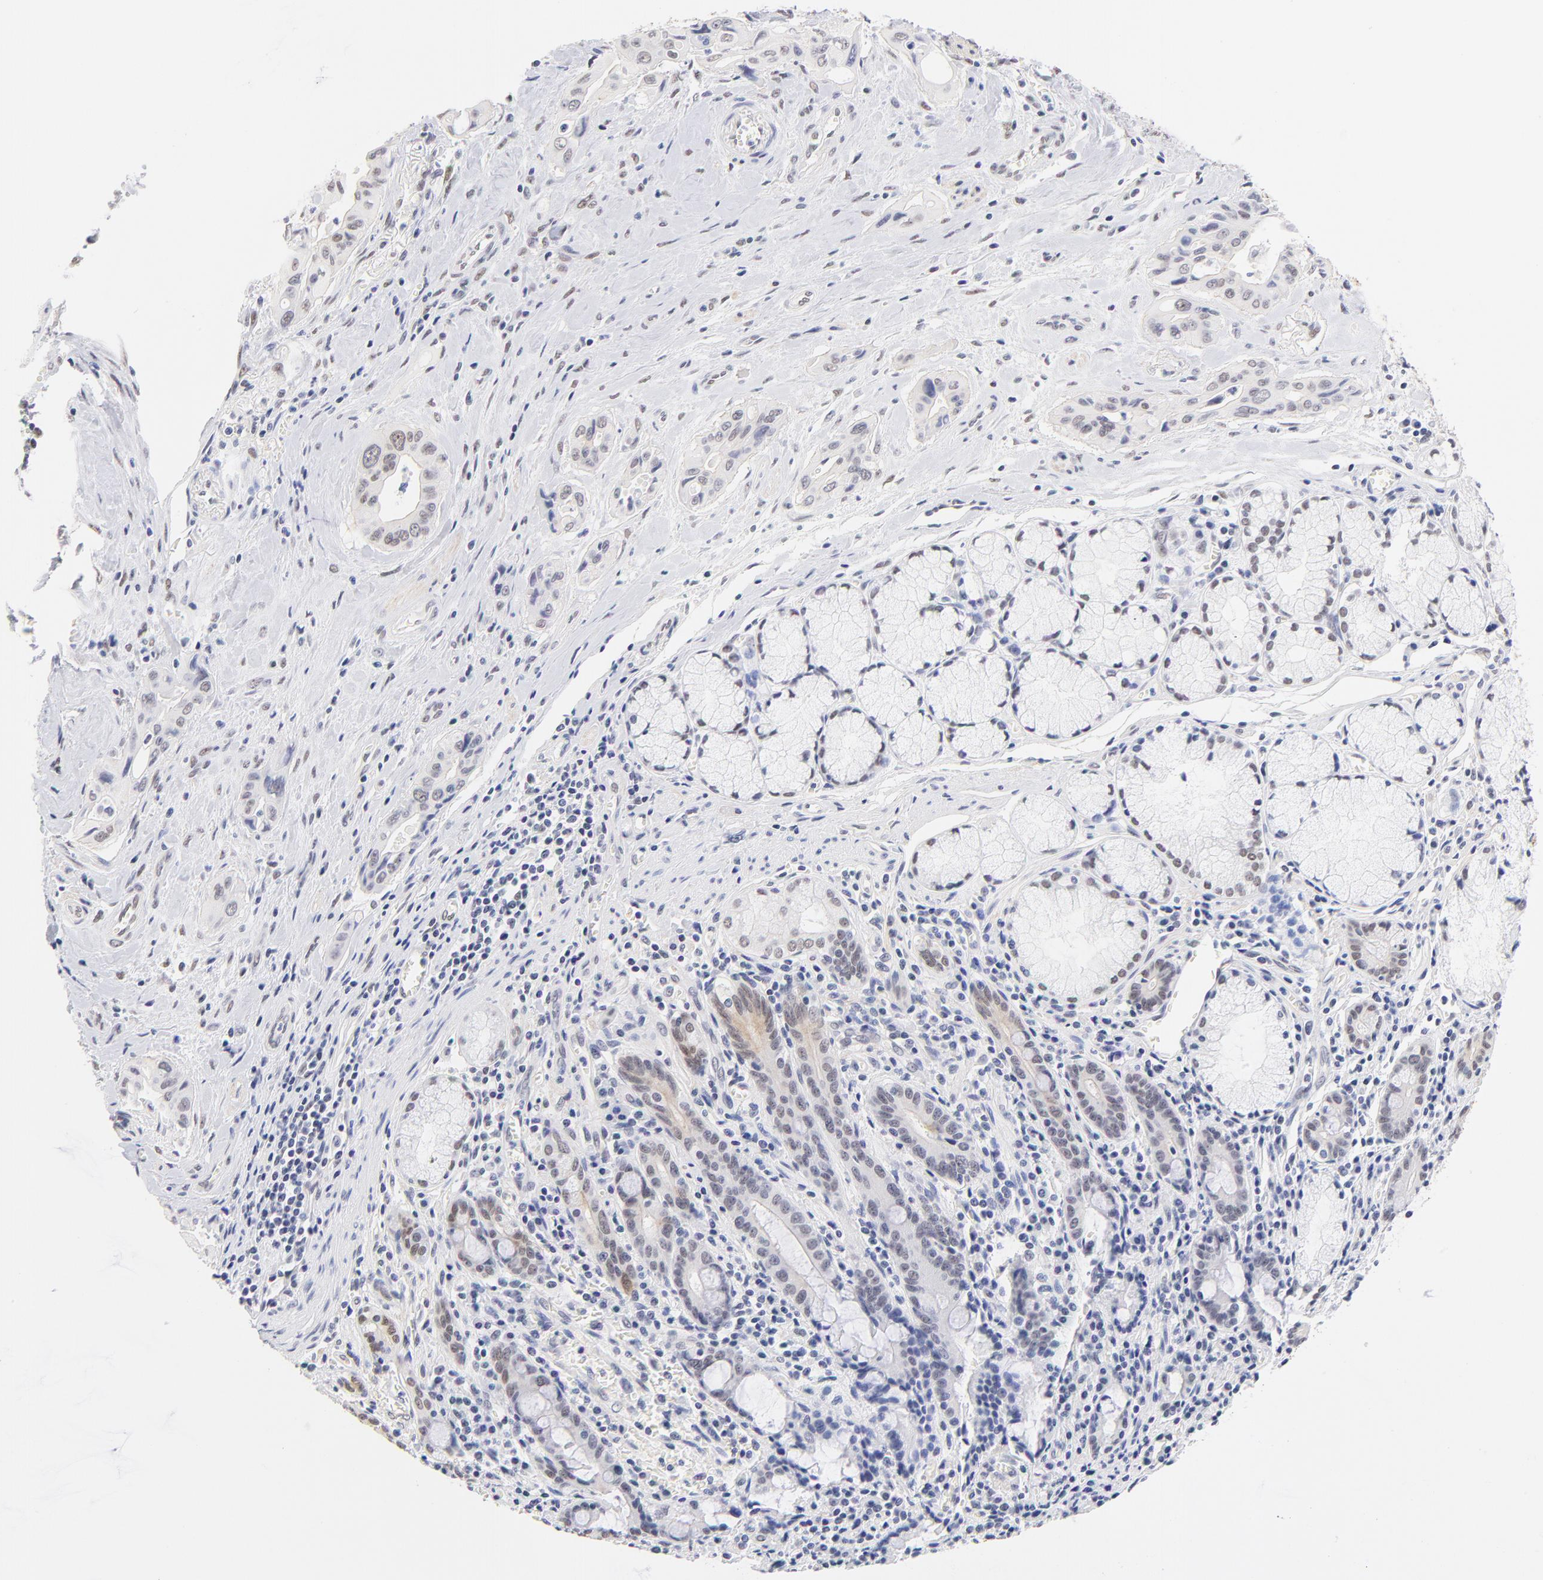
{"staining": {"intensity": "negative", "quantity": "none", "location": "none"}, "tissue": "pancreatic cancer", "cell_type": "Tumor cells", "image_type": "cancer", "snomed": [{"axis": "morphology", "description": "Adenocarcinoma, NOS"}, {"axis": "topography", "description": "Pancreas"}], "caption": "The immunohistochemistry photomicrograph has no significant positivity in tumor cells of pancreatic adenocarcinoma tissue. Nuclei are stained in blue.", "gene": "ZNF74", "patient": {"sex": "male", "age": 77}}